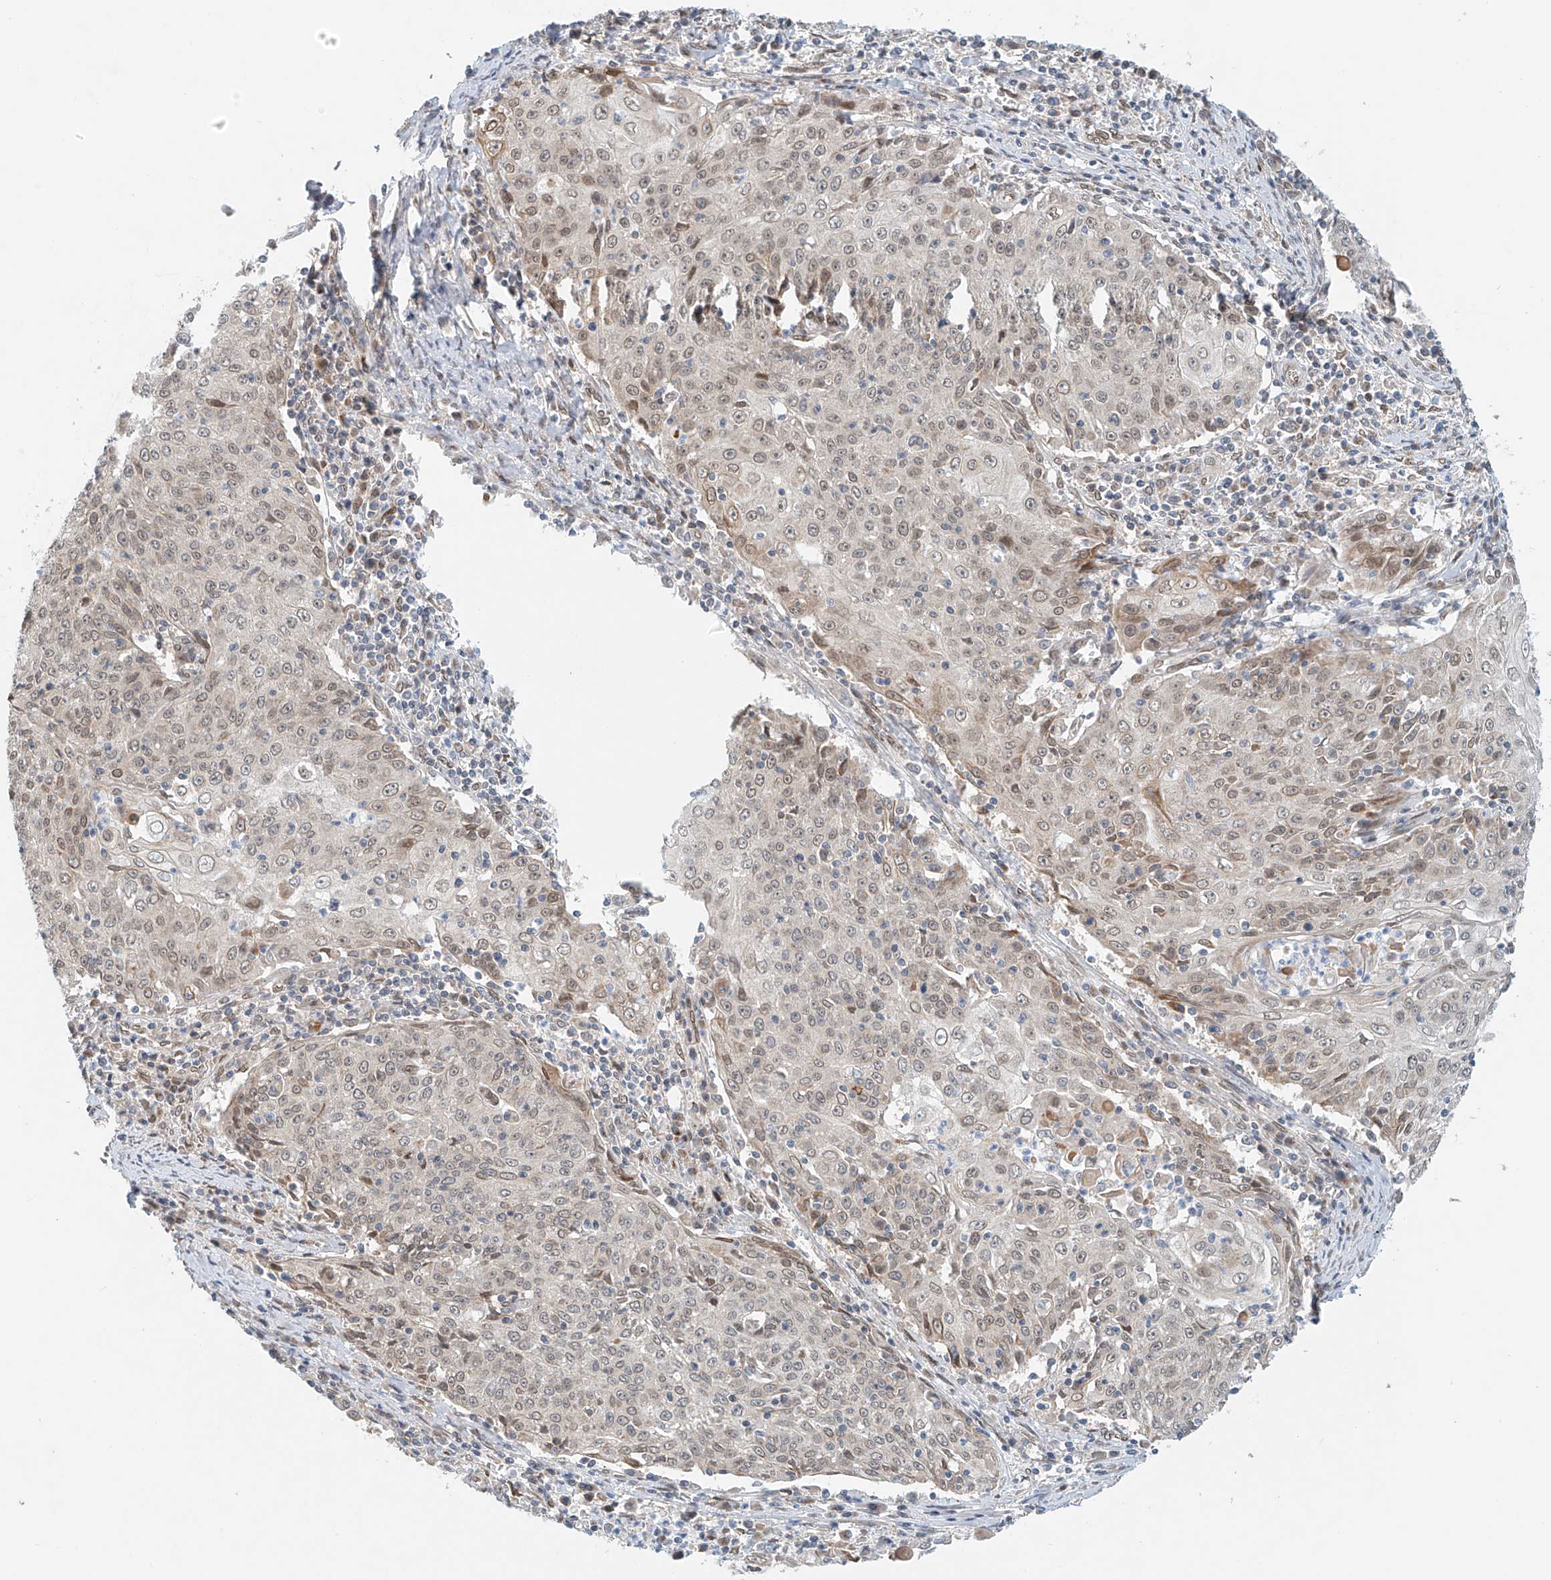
{"staining": {"intensity": "negative", "quantity": "none", "location": "none"}, "tissue": "cervical cancer", "cell_type": "Tumor cells", "image_type": "cancer", "snomed": [{"axis": "morphology", "description": "Squamous cell carcinoma, NOS"}, {"axis": "topography", "description": "Cervix"}], "caption": "The photomicrograph displays no significant expression in tumor cells of cervical cancer.", "gene": "STARD9", "patient": {"sex": "female", "age": 48}}